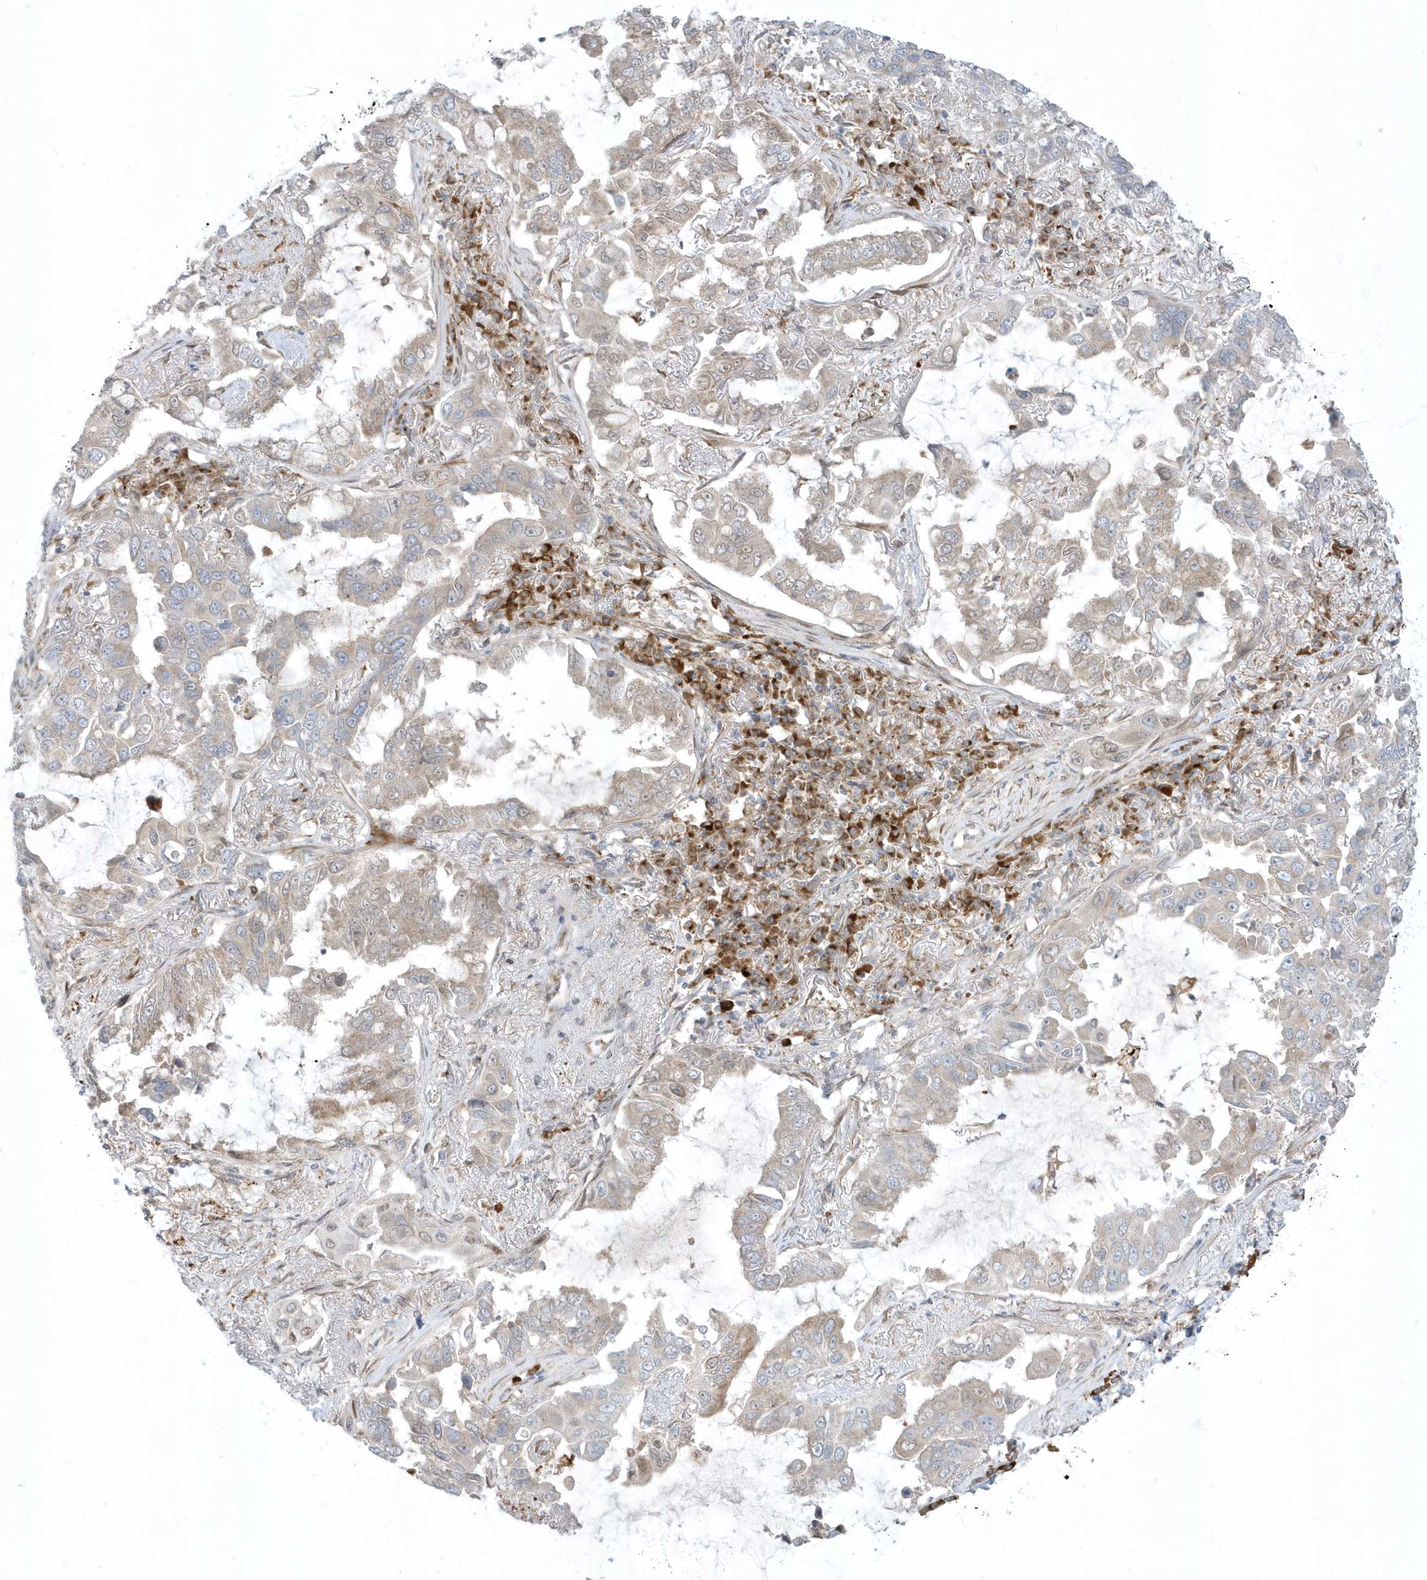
{"staining": {"intensity": "negative", "quantity": "none", "location": "none"}, "tissue": "lung cancer", "cell_type": "Tumor cells", "image_type": "cancer", "snomed": [{"axis": "morphology", "description": "Adenocarcinoma, NOS"}, {"axis": "topography", "description": "Lung"}], "caption": "Photomicrograph shows no protein positivity in tumor cells of lung cancer tissue.", "gene": "RPP40", "patient": {"sex": "male", "age": 64}}